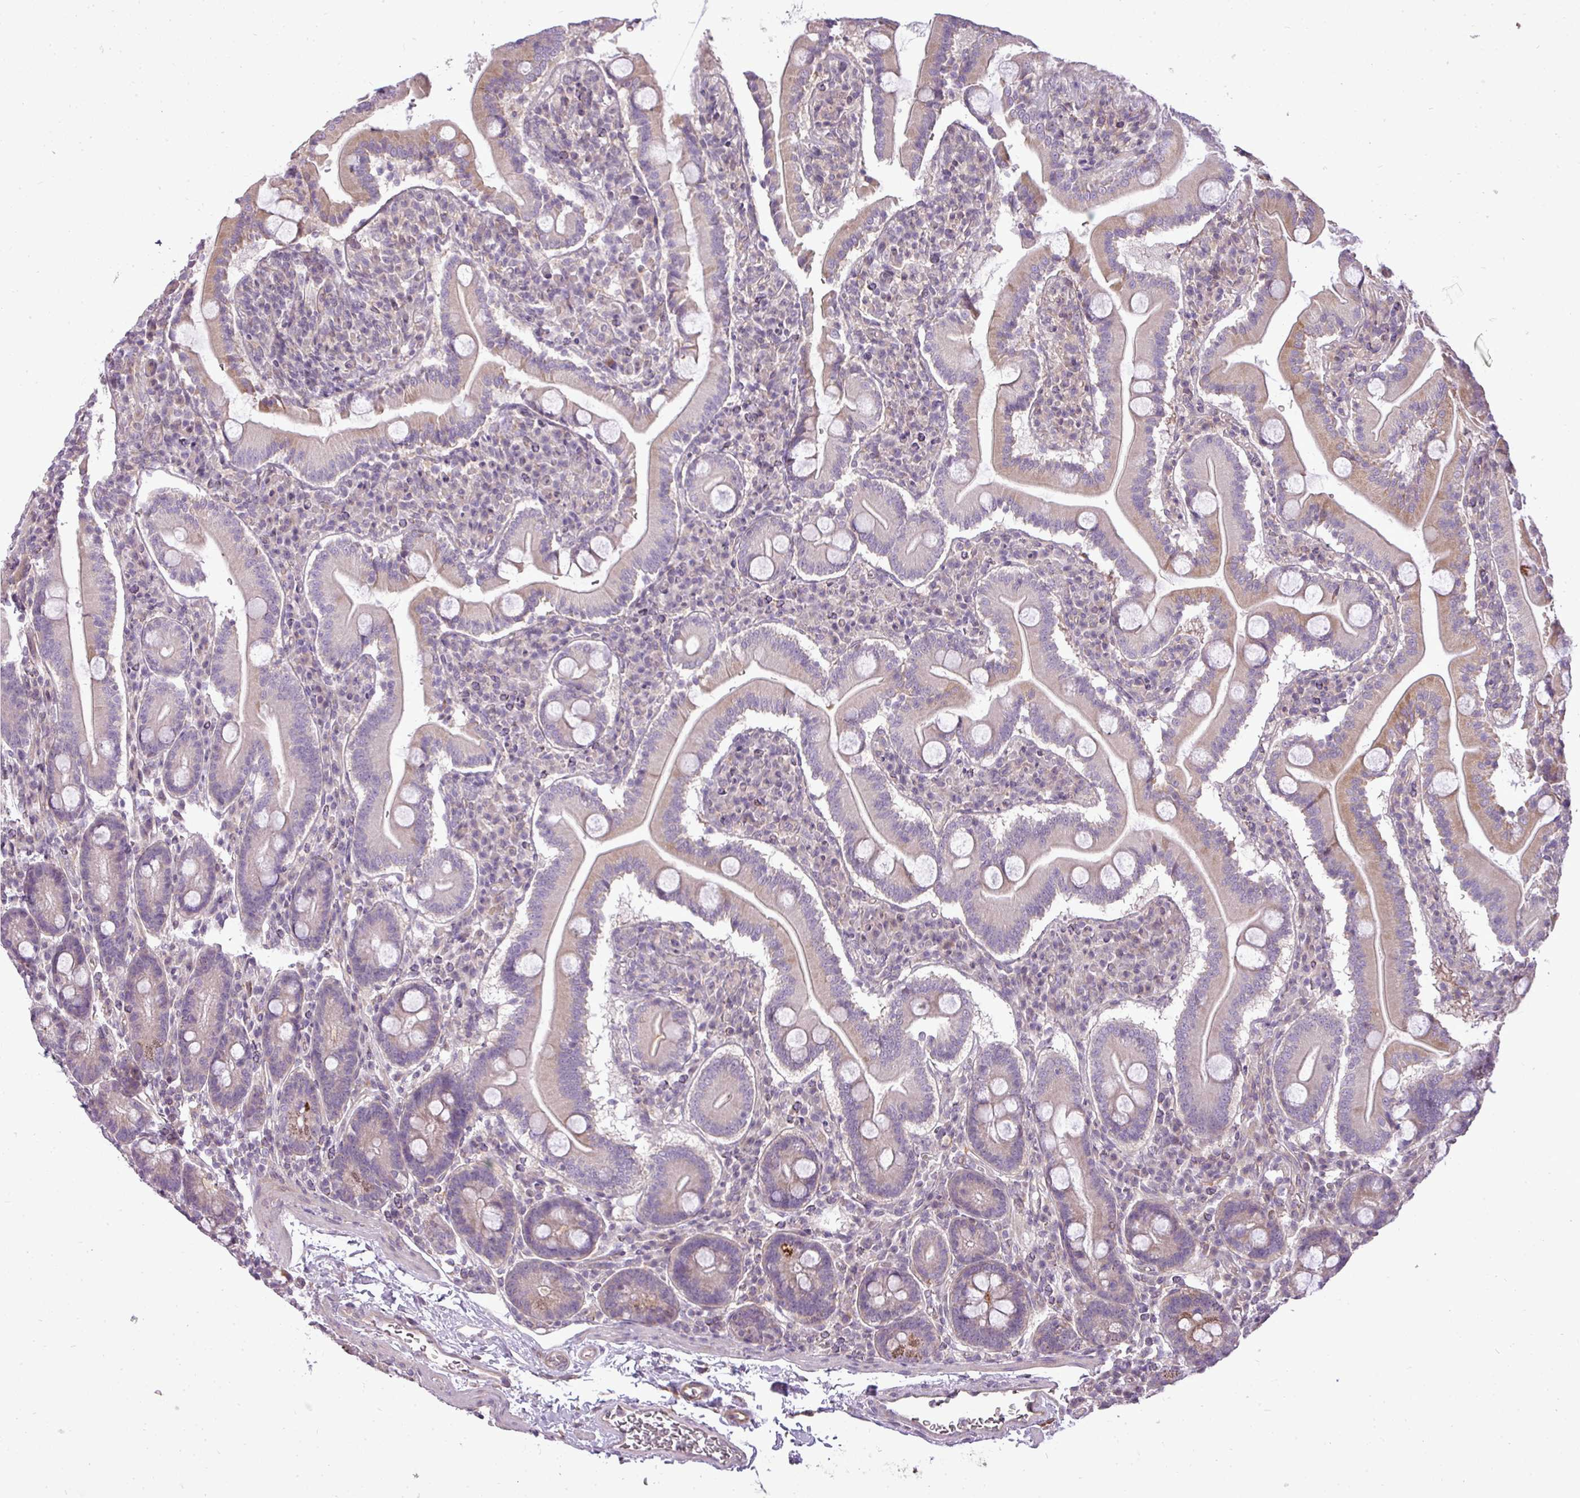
{"staining": {"intensity": "moderate", "quantity": "<25%", "location": "cytoplasmic/membranous"}, "tissue": "duodenum", "cell_type": "Glandular cells", "image_type": "normal", "snomed": [{"axis": "morphology", "description": "Normal tissue, NOS"}, {"axis": "topography", "description": "Duodenum"}], "caption": "A low amount of moderate cytoplasmic/membranous positivity is present in about <25% of glandular cells in benign duodenum.", "gene": "PDRG1", "patient": {"sex": "male", "age": 35}}